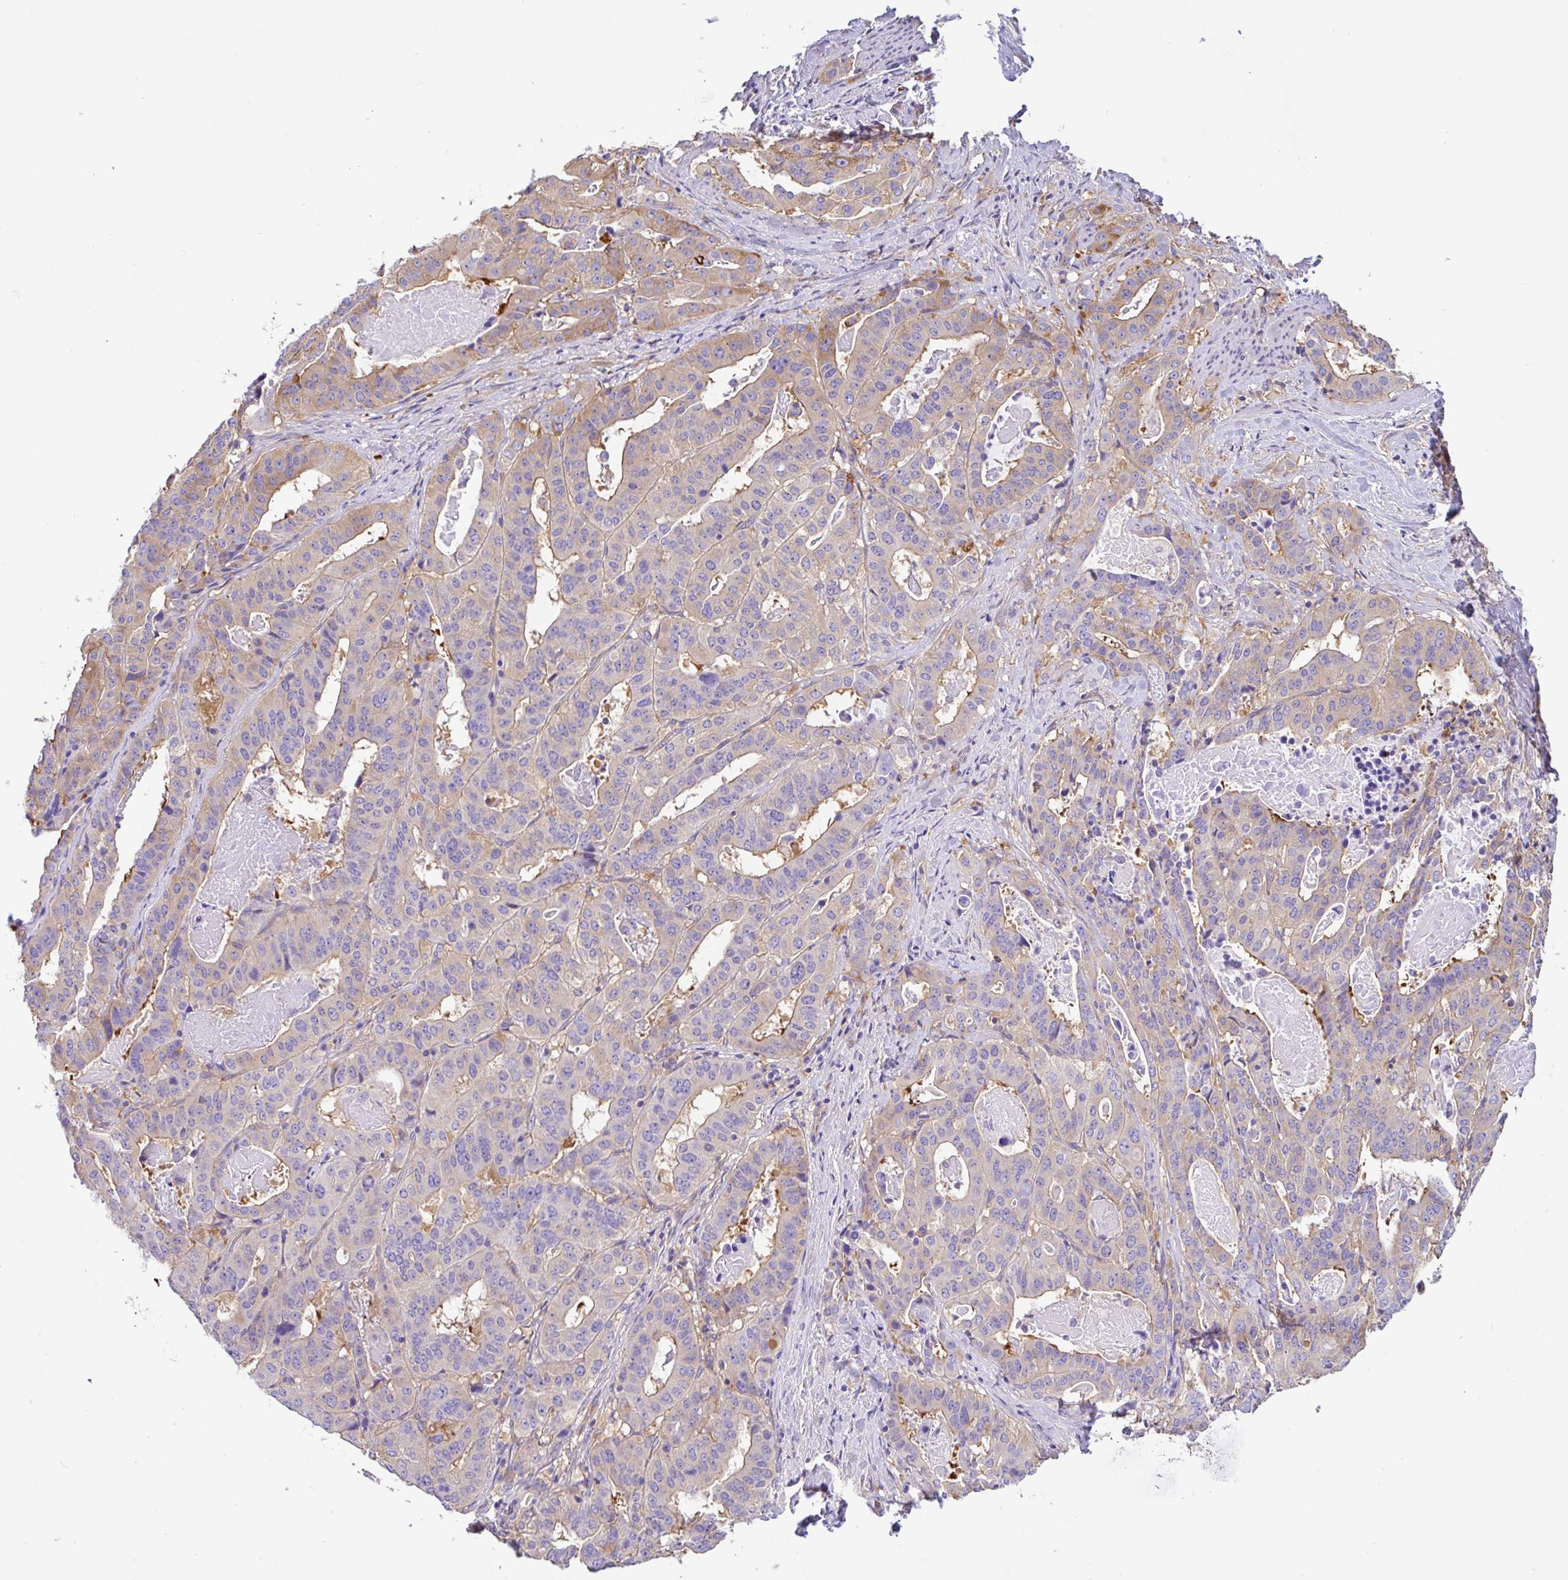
{"staining": {"intensity": "moderate", "quantity": "<25%", "location": "cytoplasmic/membranous"}, "tissue": "stomach cancer", "cell_type": "Tumor cells", "image_type": "cancer", "snomed": [{"axis": "morphology", "description": "Adenocarcinoma, NOS"}, {"axis": "topography", "description": "Stomach"}], "caption": "A brown stain highlights moderate cytoplasmic/membranous positivity of a protein in human adenocarcinoma (stomach) tumor cells.", "gene": "GFPT2", "patient": {"sex": "male", "age": 48}}